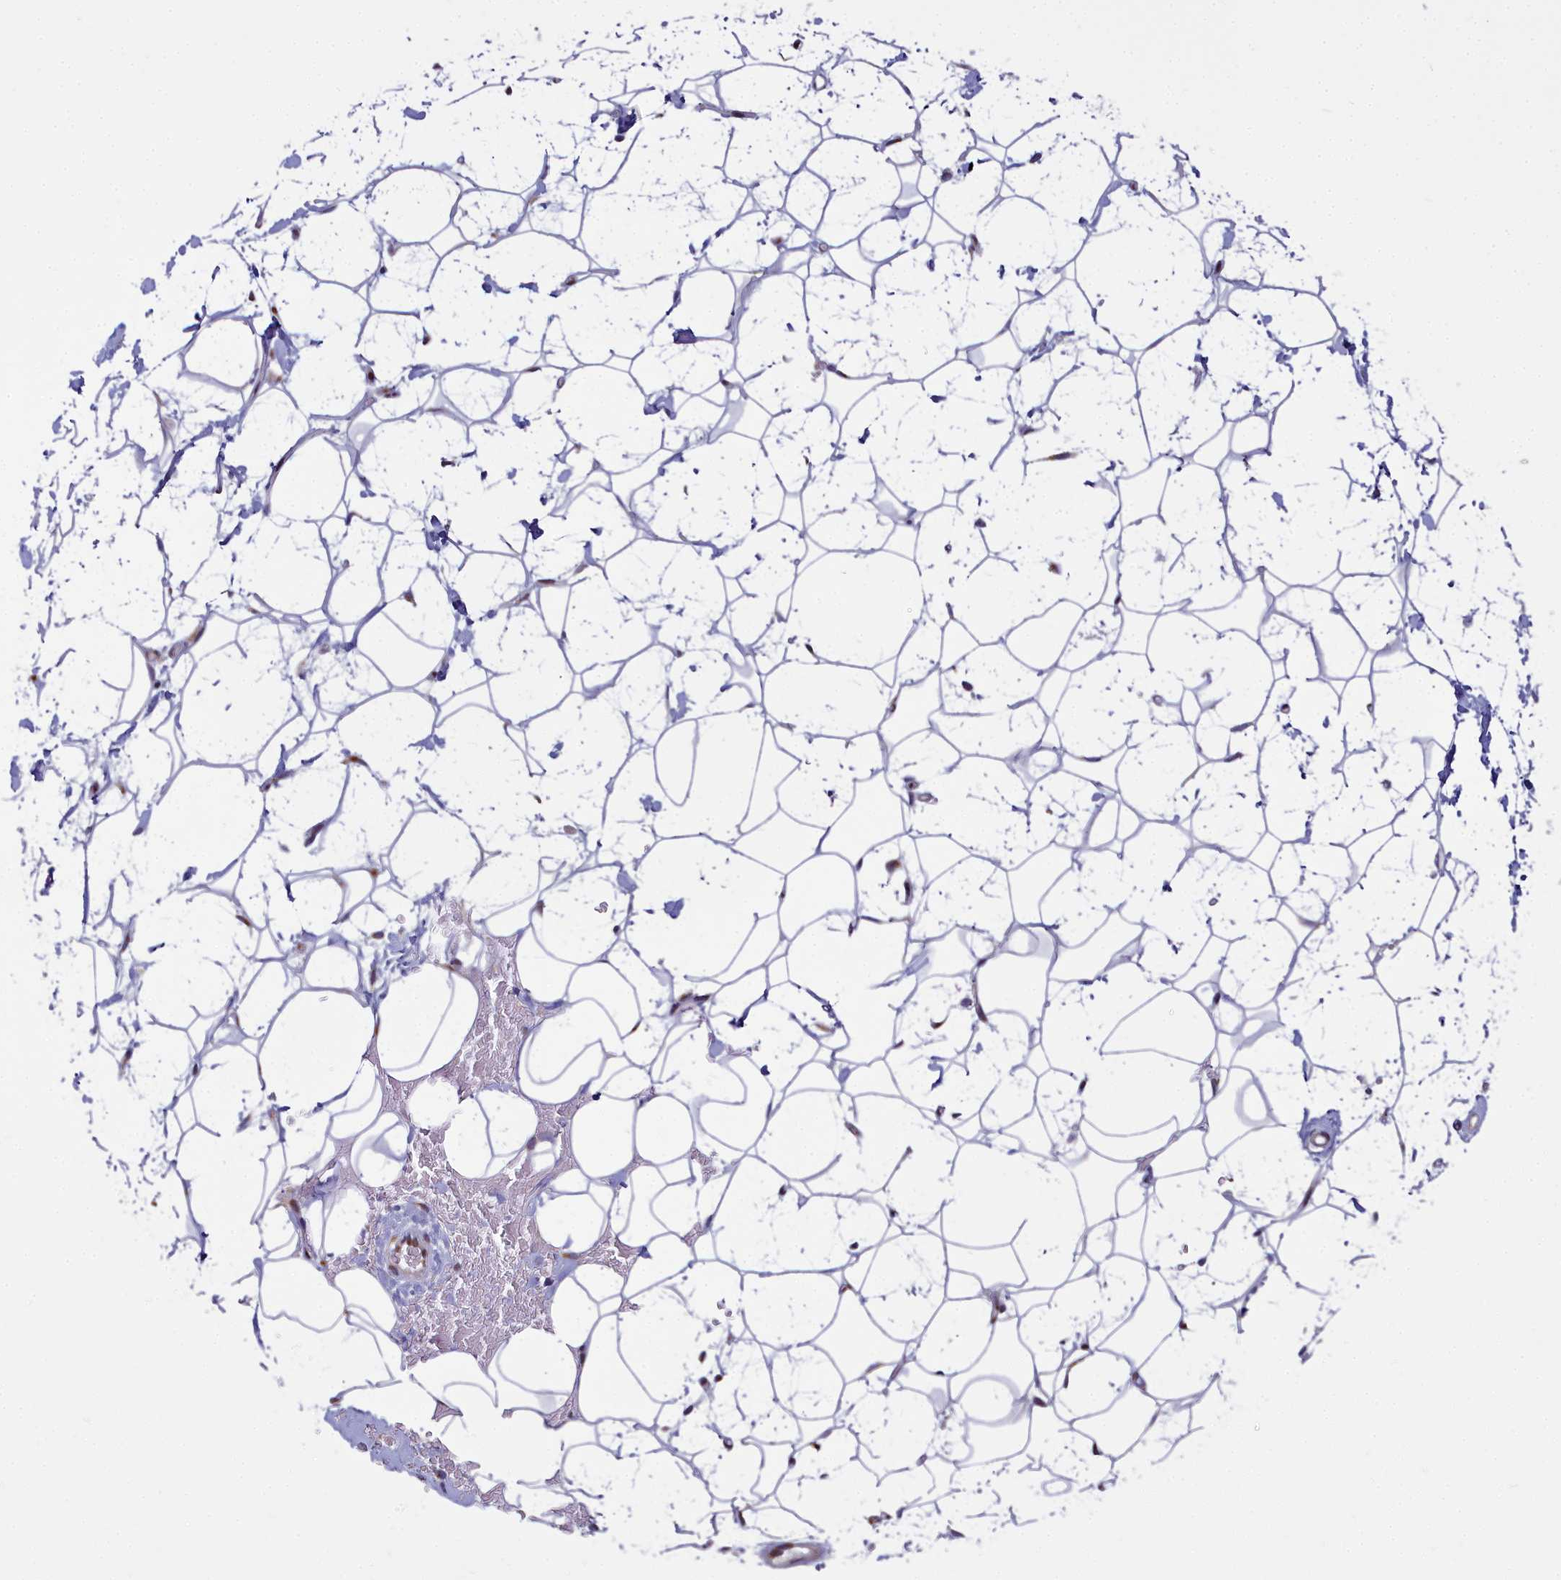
{"staining": {"intensity": "moderate", "quantity": "<25%", "location": "cytoplasmic/membranous"}, "tissue": "adipose tissue", "cell_type": "Adipocytes", "image_type": "normal", "snomed": [{"axis": "morphology", "description": "Normal tissue, NOS"}, {"axis": "topography", "description": "Breast"}], "caption": "Protein expression analysis of normal adipose tissue reveals moderate cytoplasmic/membranous expression in approximately <25% of adipocytes. Nuclei are stained in blue.", "gene": "WDPCP", "patient": {"sex": "female", "age": 26}}